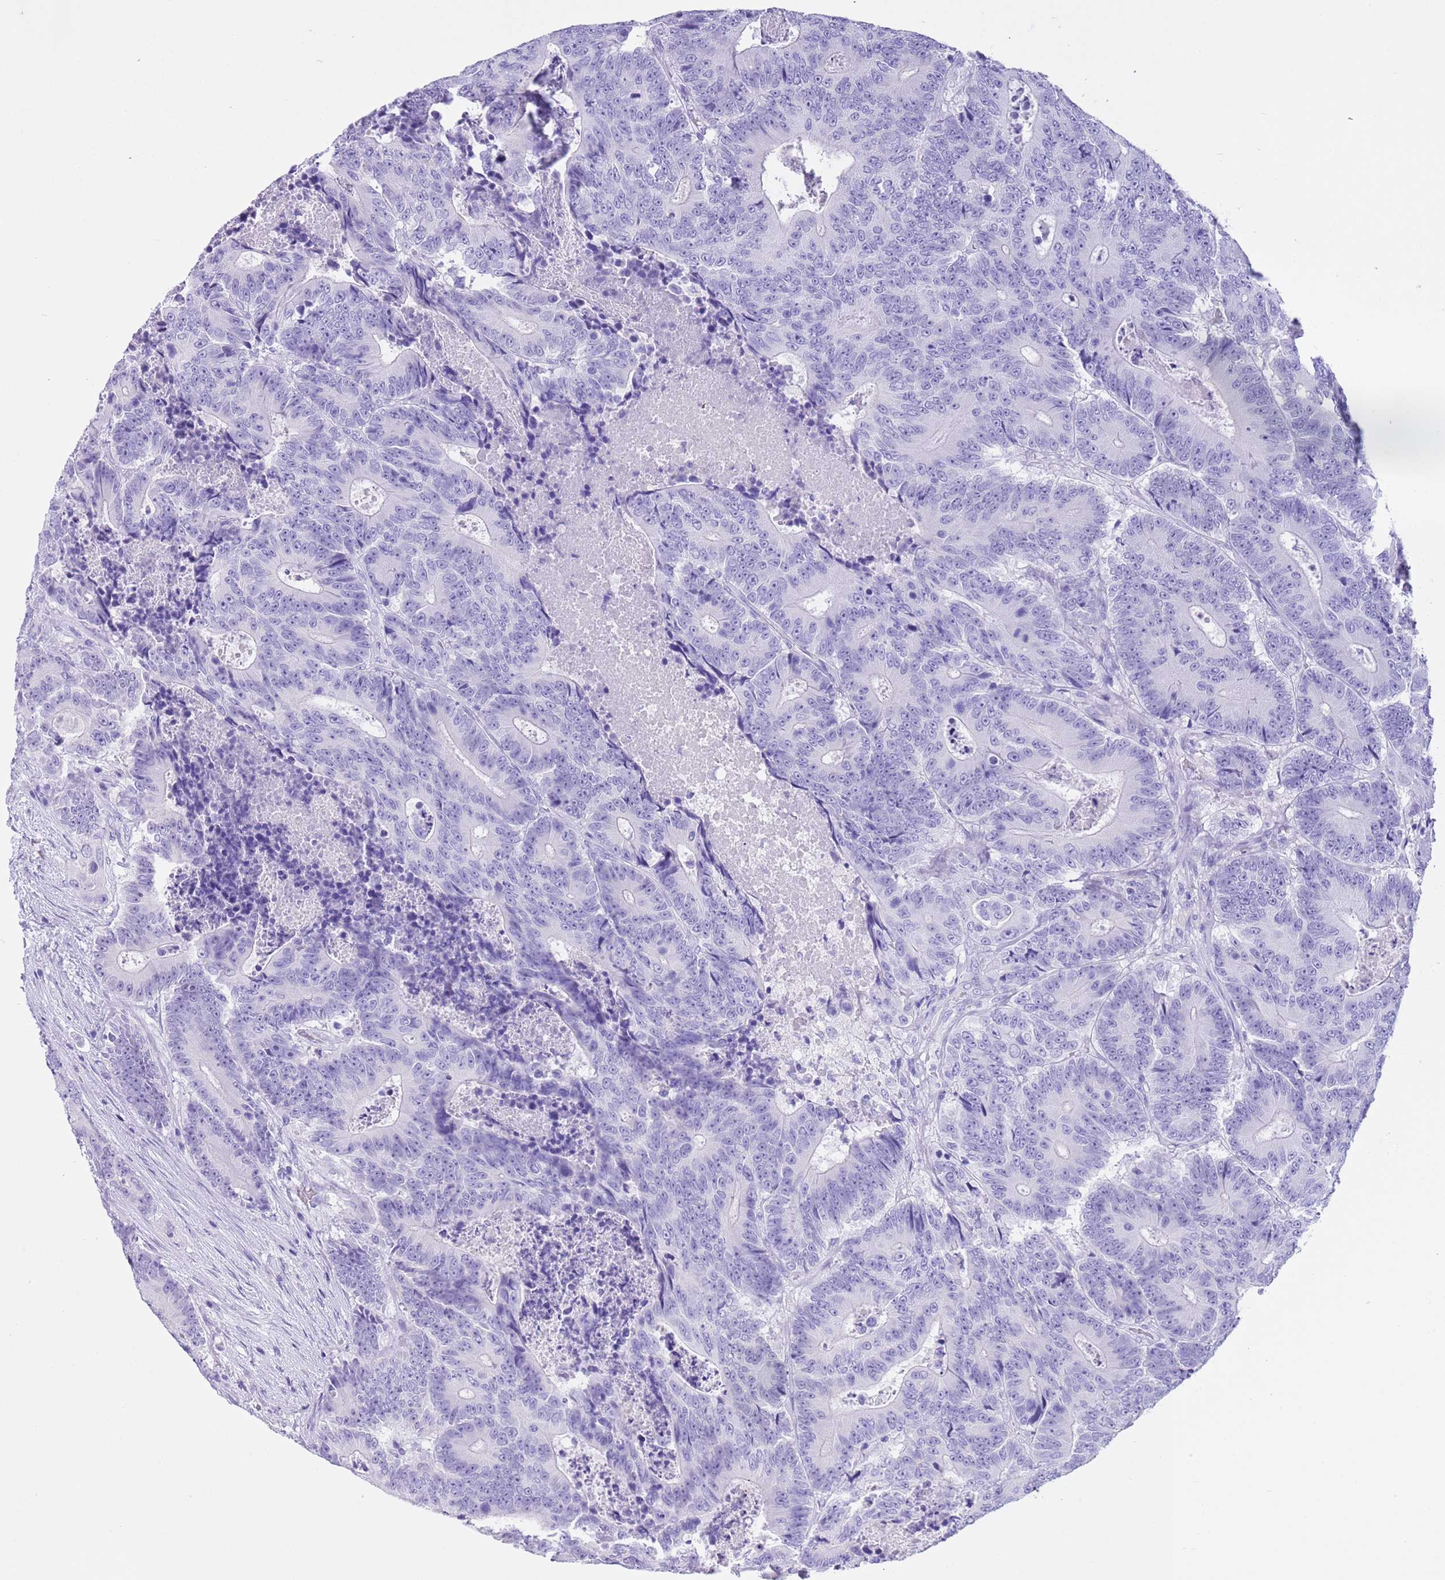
{"staining": {"intensity": "negative", "quantity": "none", "location": "none"}, "tissue": "colorectal cancer", "cell_type": "Tumor cells", "image_type": "cancer", "snomed": [{"axis": "morphology", "description": "Adenocarcinoma, NOS"}, {"axis": "topography", "description": "Colon"}], "caption": "Protein analysis of colorectal adenocarcinoma reveals no significant staining in tumor cells. (Brightfield microscopy of DAB (3,3'-diaminobenzidine) IHC at high magnification).", "gene": "TMEM185B", "patient": {"sex": "male", "age": 83}}